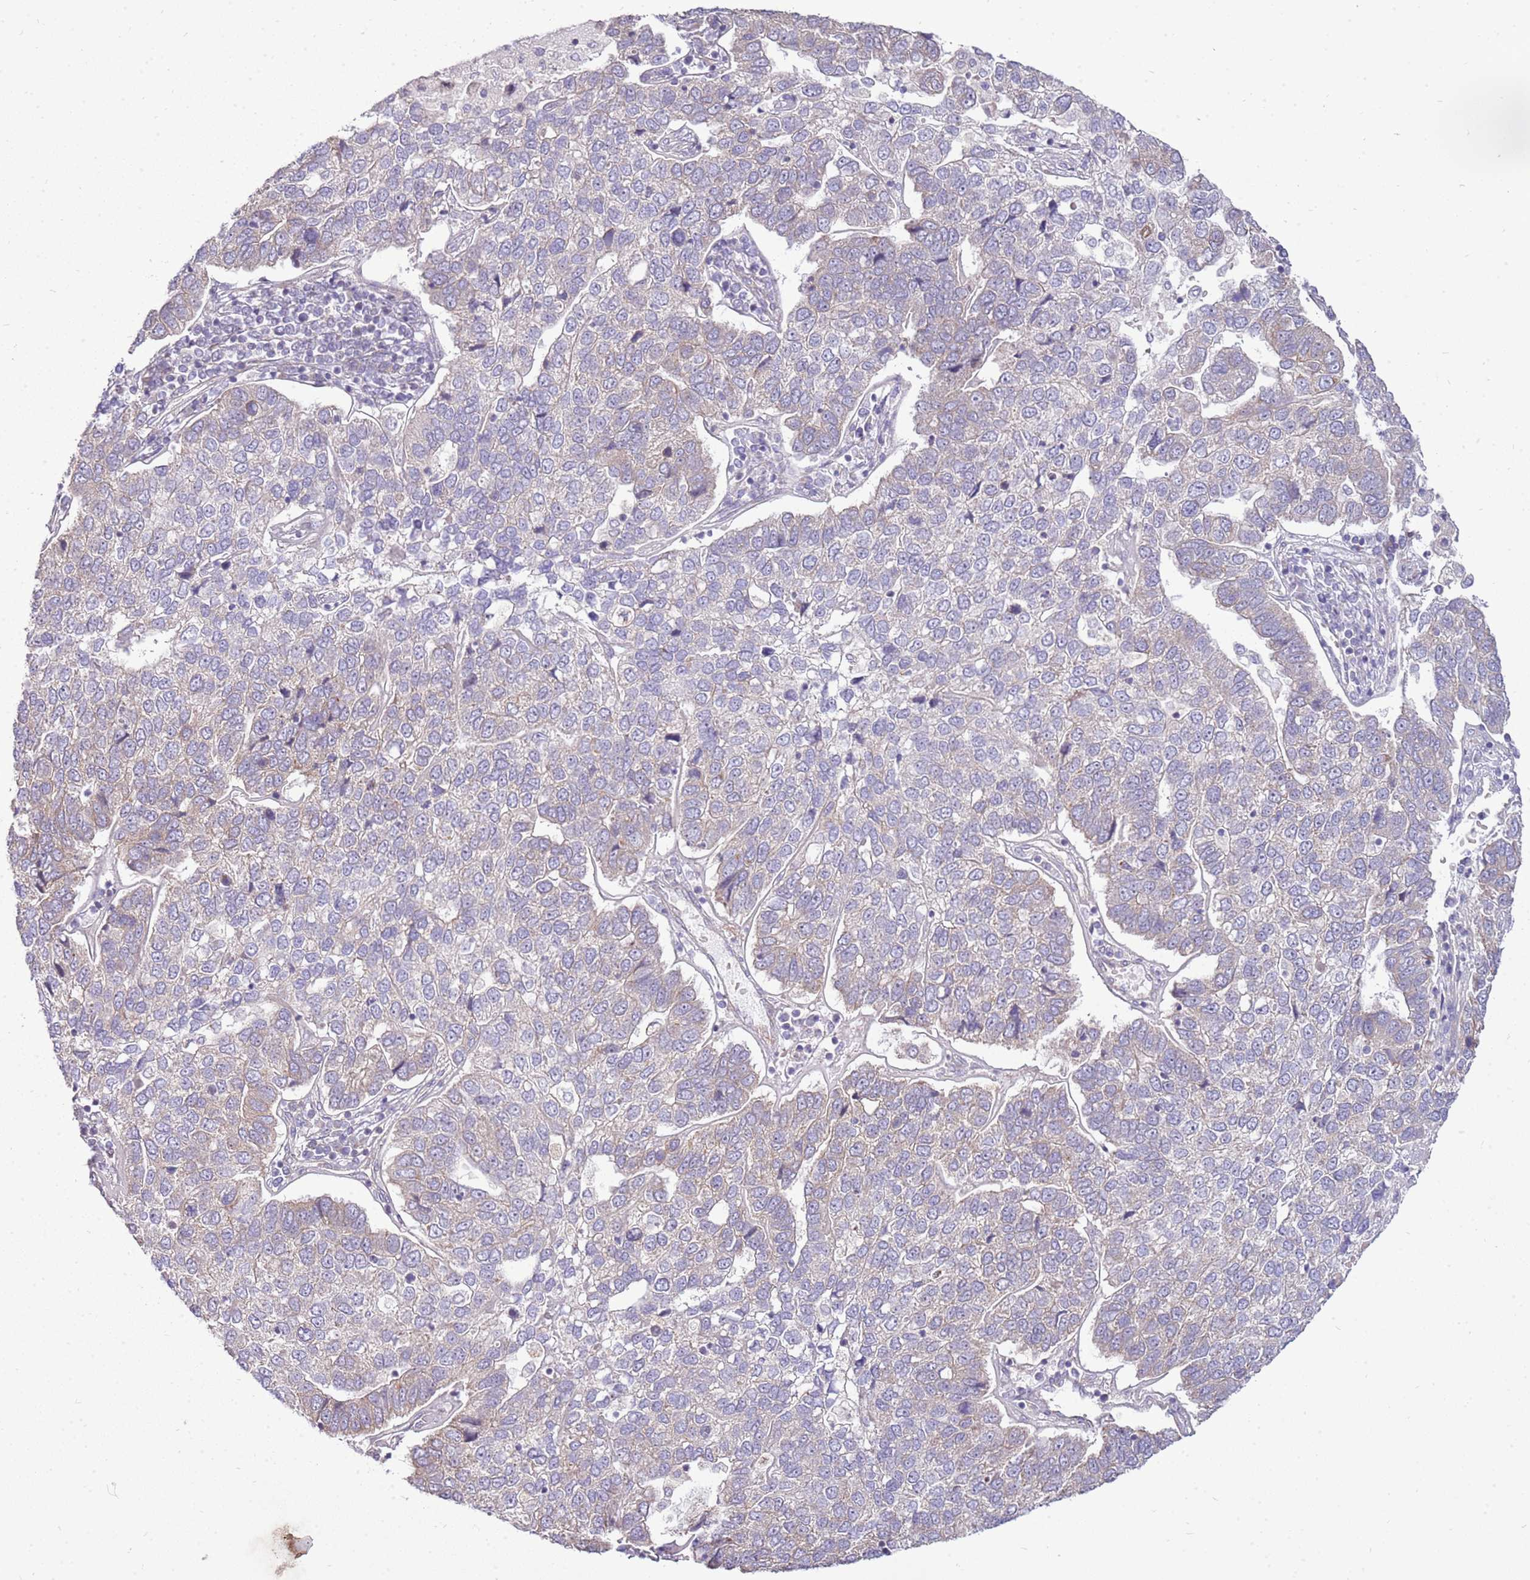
{"staining": {"intensity": "weak", "quantity": "<25%", "location": "cytoplasmic/membranous"}, "tissue": "pancreatic cancer", "cell_type": "Tumor cells", "image_type": "cancer", "snomed": [{"axis": "morphology", "description": "Adenocarcinoma, NOS"}, {"axis": "topography", "description": "Pancreas"}], "caption": "The micrograph displays no staining of tumor cells in pancreatic cancer.", "gene": "UGGT2", "patient": {"sex": "female", "age": 61}}